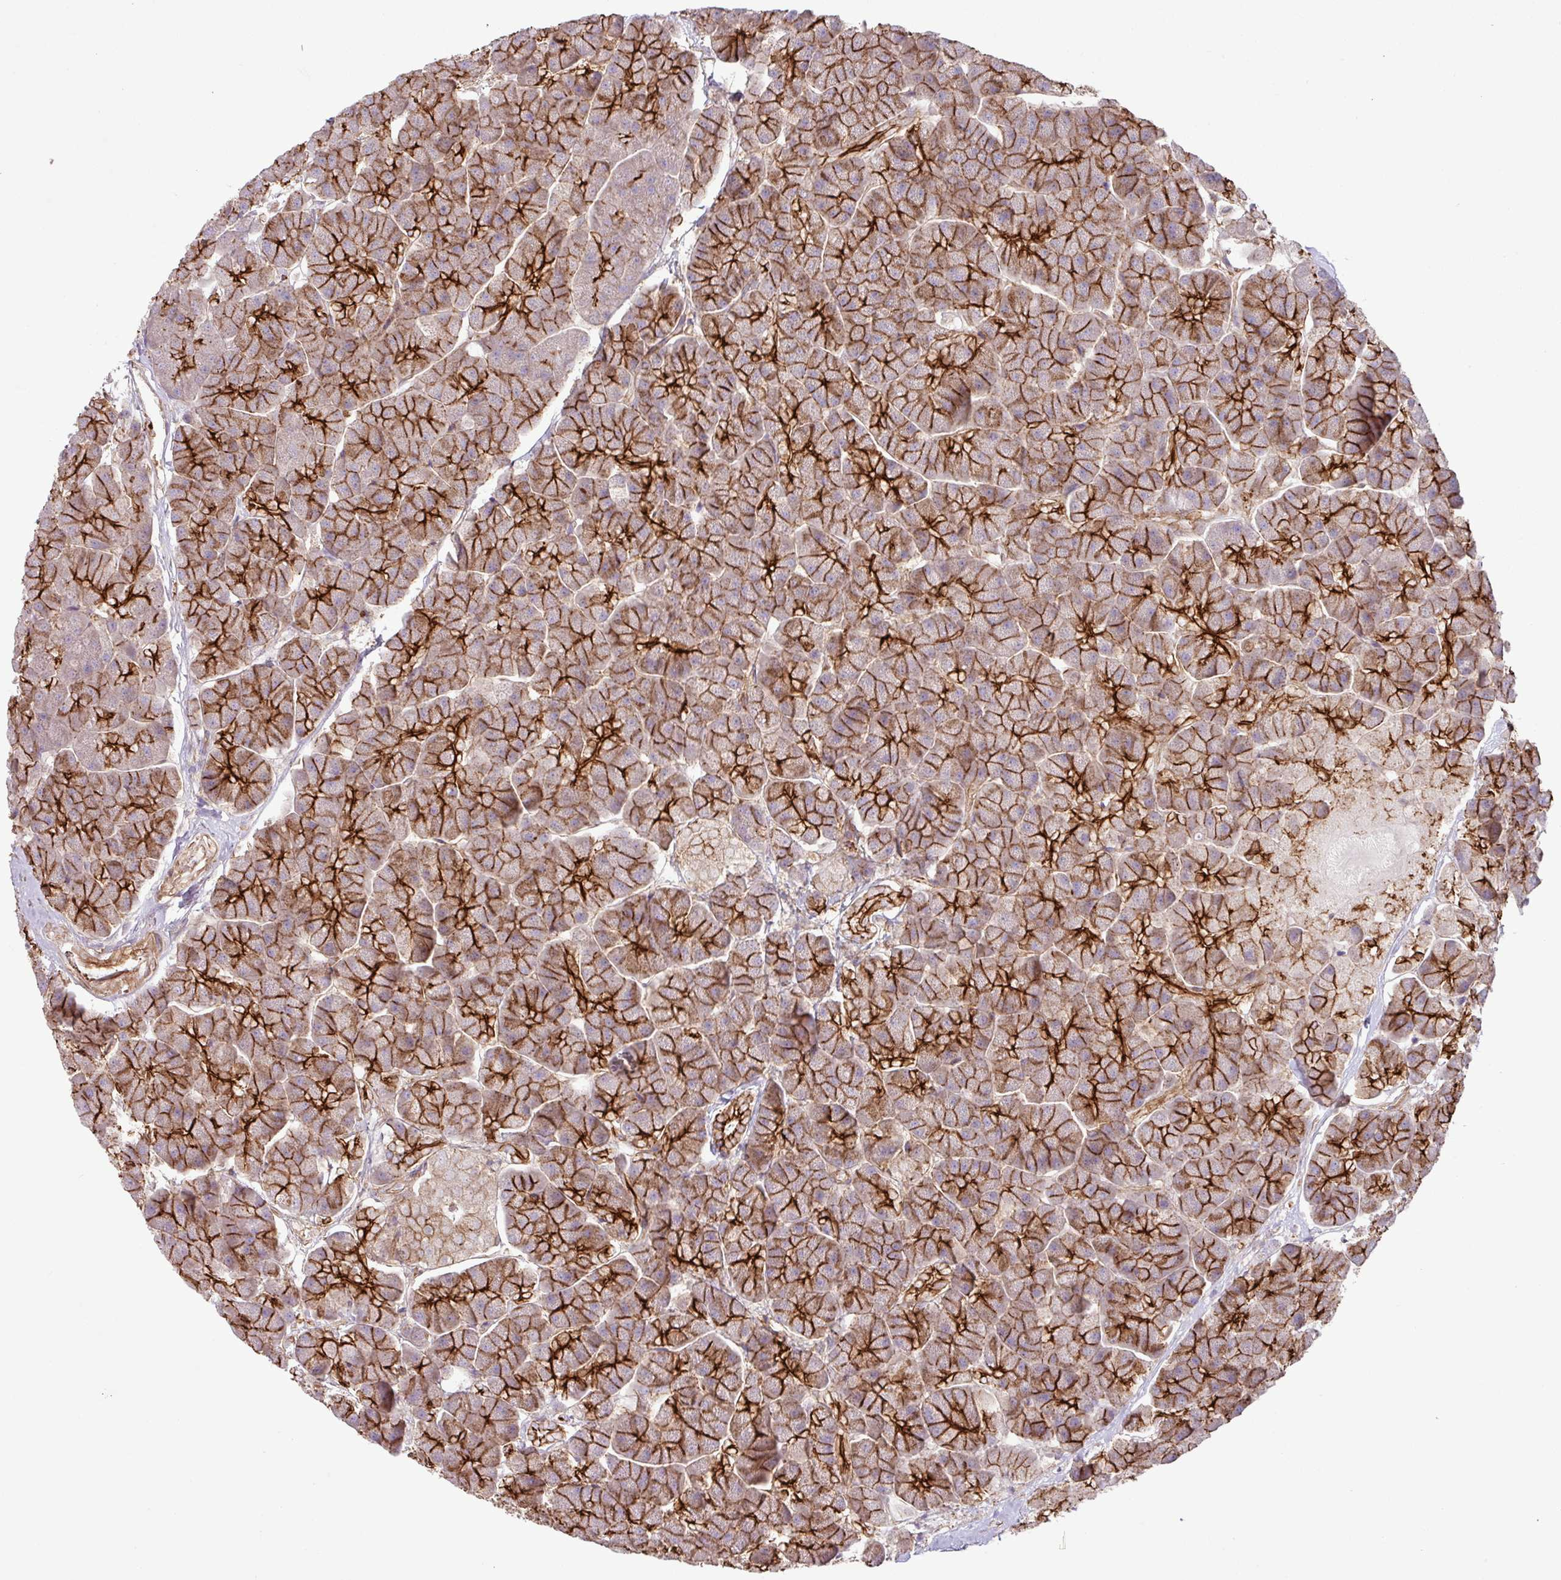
{"staining": {"intensity": "strong", "quantity": "25%-75%", "location": "cytoplasmic/membranous"}, "tissue": "pancreas", "cell_type": "Exocrine glandular cells", "image_type": "normal", "snomed": [{"axis": "morphology", "description": "Normal tissue, NOS"}, {"axis": "topography", "description": "Pancreas"}, {"axis": "topography", "description": "Peripheral nerve tissue"}], "caption": "Immunohistochemical staining of unremarkable human pancreas reveals strong cytoplasmic/membranous protein expression in approximately 25%-75% of exocrine glandular cells.", "gene": "RIC1", "patient": {"sex": "male", "age": 54}}